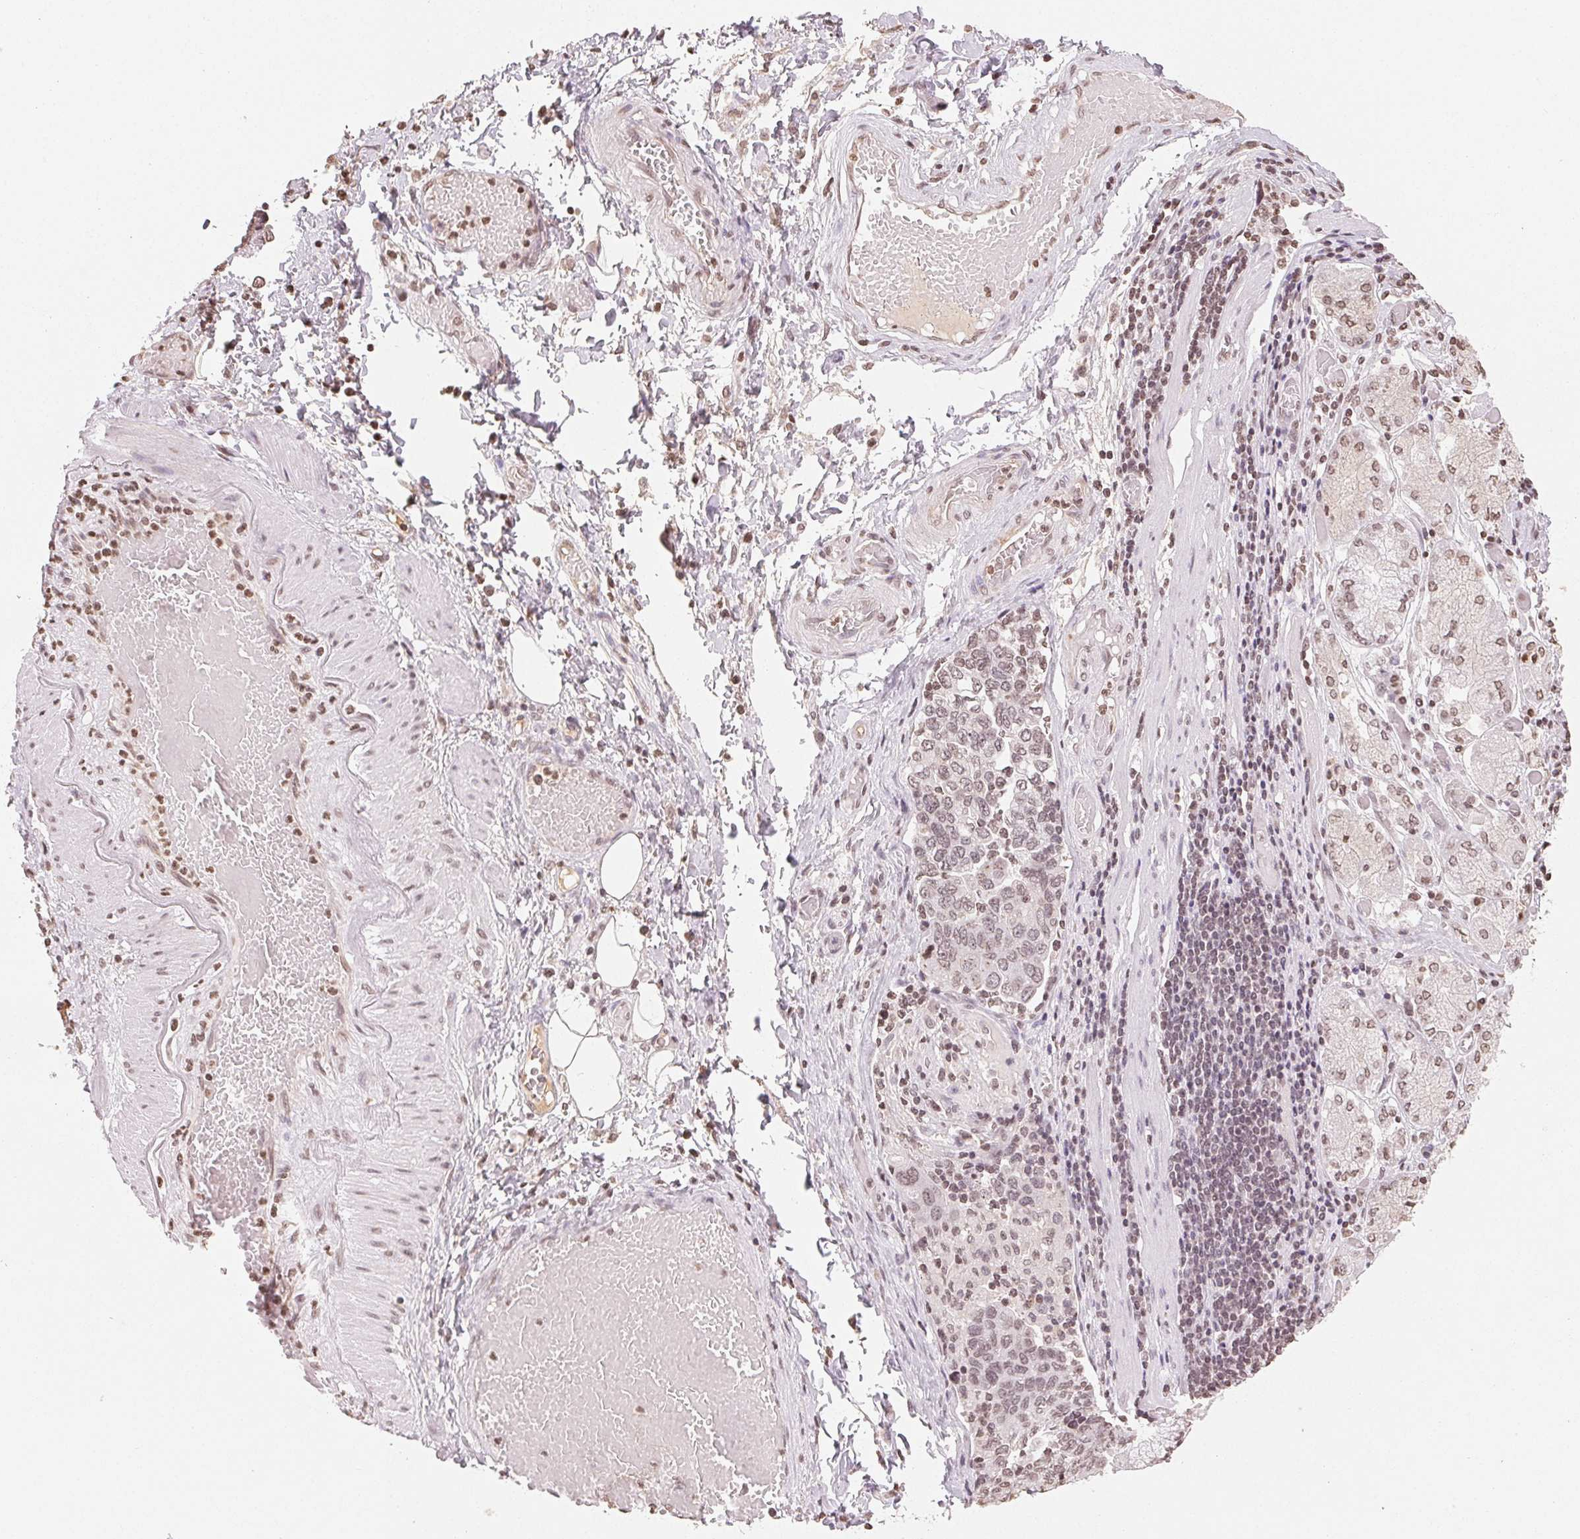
{"staining": {"intensity": "weak", "quantity": ">75%", "location": "nuclear"}, "tissue": "stomach cancer", "cell_type": "Tumor cells", "image_type": "cancer", "snomed": [{"axis": "morphology", "description": "Adenocarcinoma, NOS"}, {"axis": "topography", "description": "Stomach, upper"}, {"axis": "topography", "description": "Stomach"}], "caption": "Human stomach adenocarcinoma stained with a brown dye reveals weak nuclear positive staining in approximately >75% of tumor cells.", "gene": "TBP", "patient": {"sex": "male", "age": 62}}